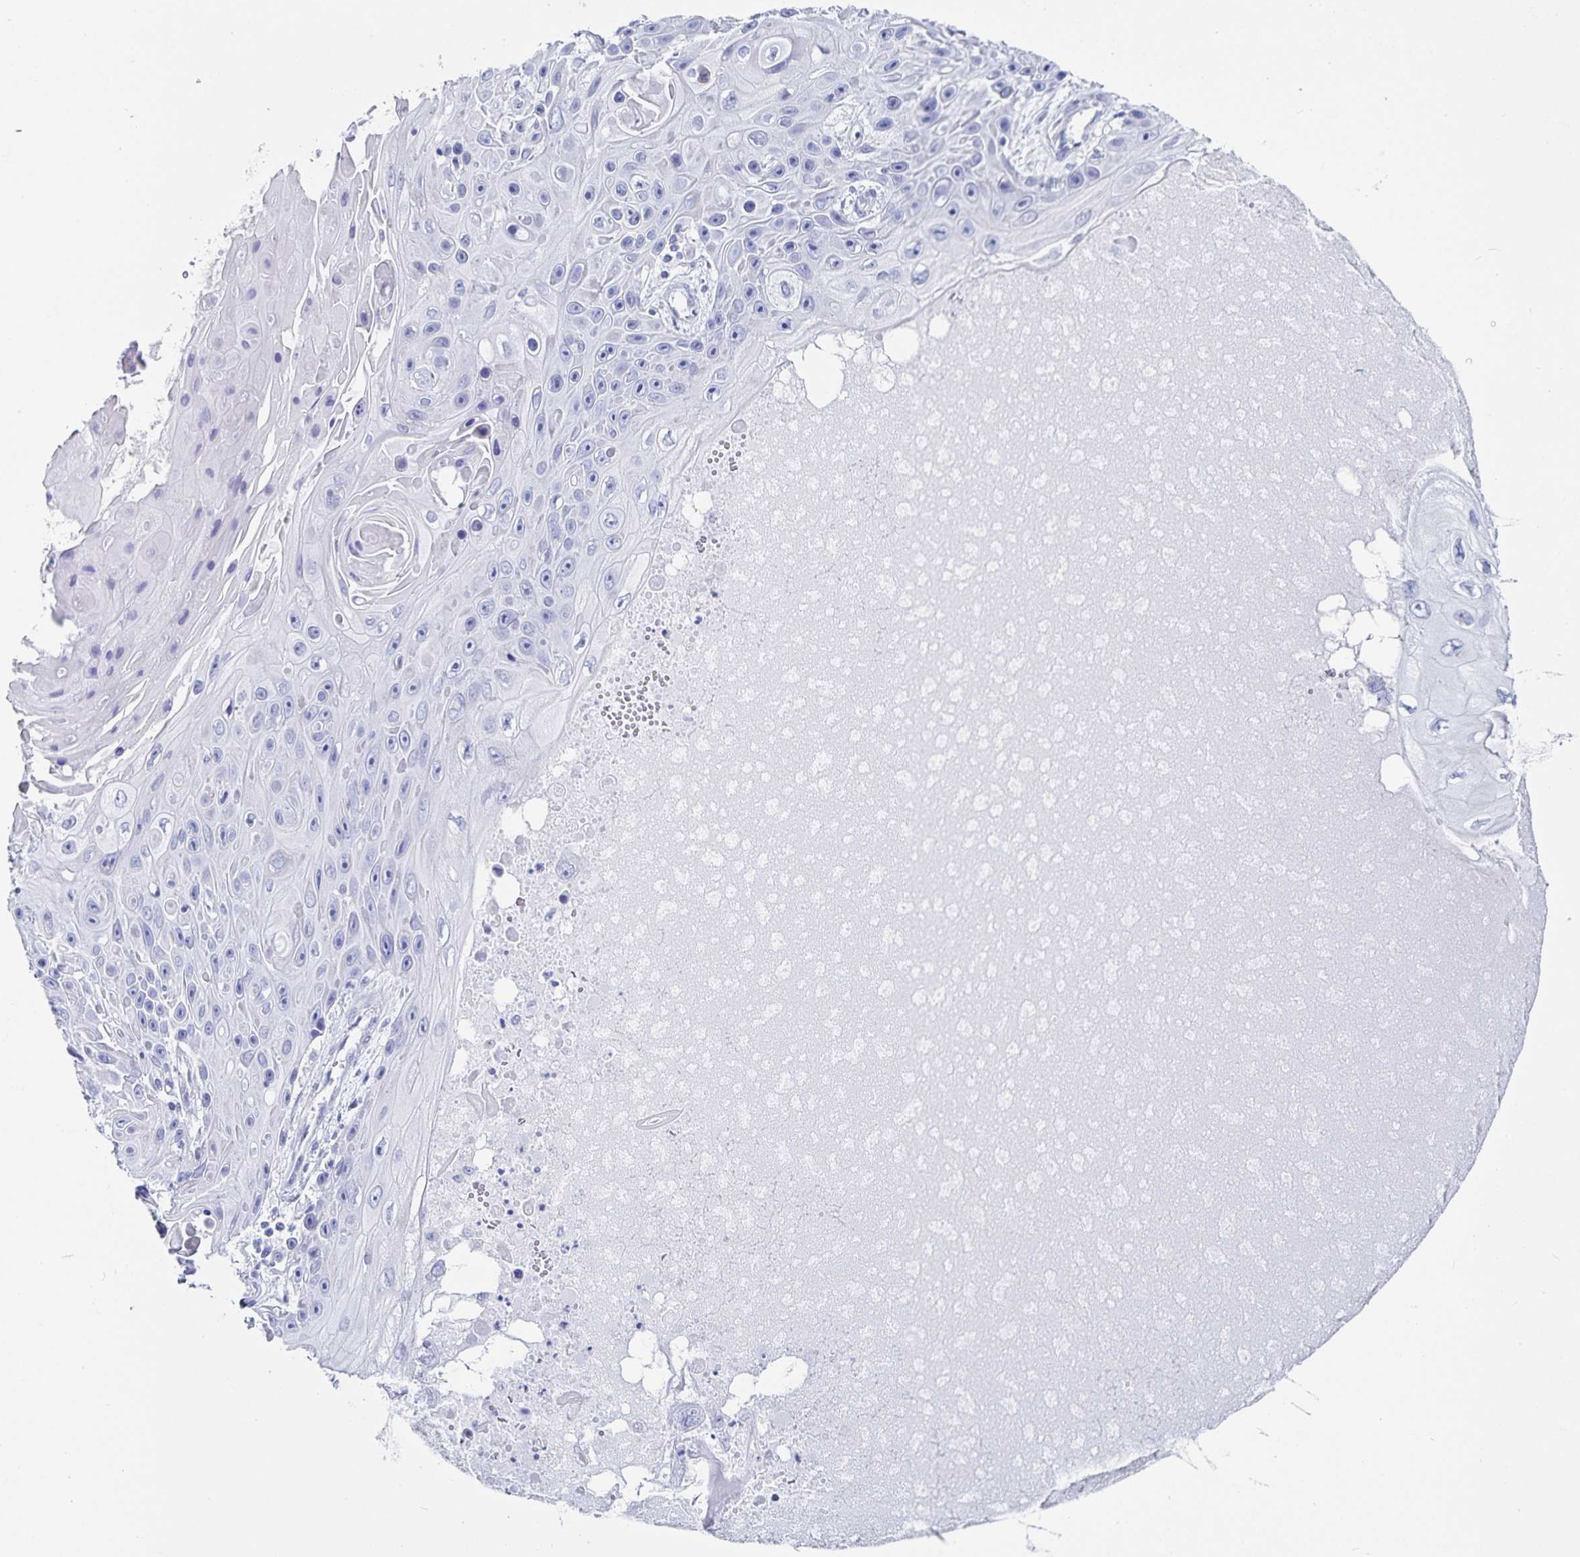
{"staining": {"intensity": "negative", "quantity": "none", "location": "none"}, "tissue": "skin cancer", "cell_type": "Tumor cells", "image_type": "cancer", "snomed": [{"axis": "morphology", "description": "Squamous cell carcinoma, NOS"}, {"axis": "topography", "description": "Skin"}], "caption": "This is an immunohistochemistry image of human skin cancer. There is no expression in tumor cells.", "gene": "C19orf73", "patient": {"sex": "male", "age": 82}}